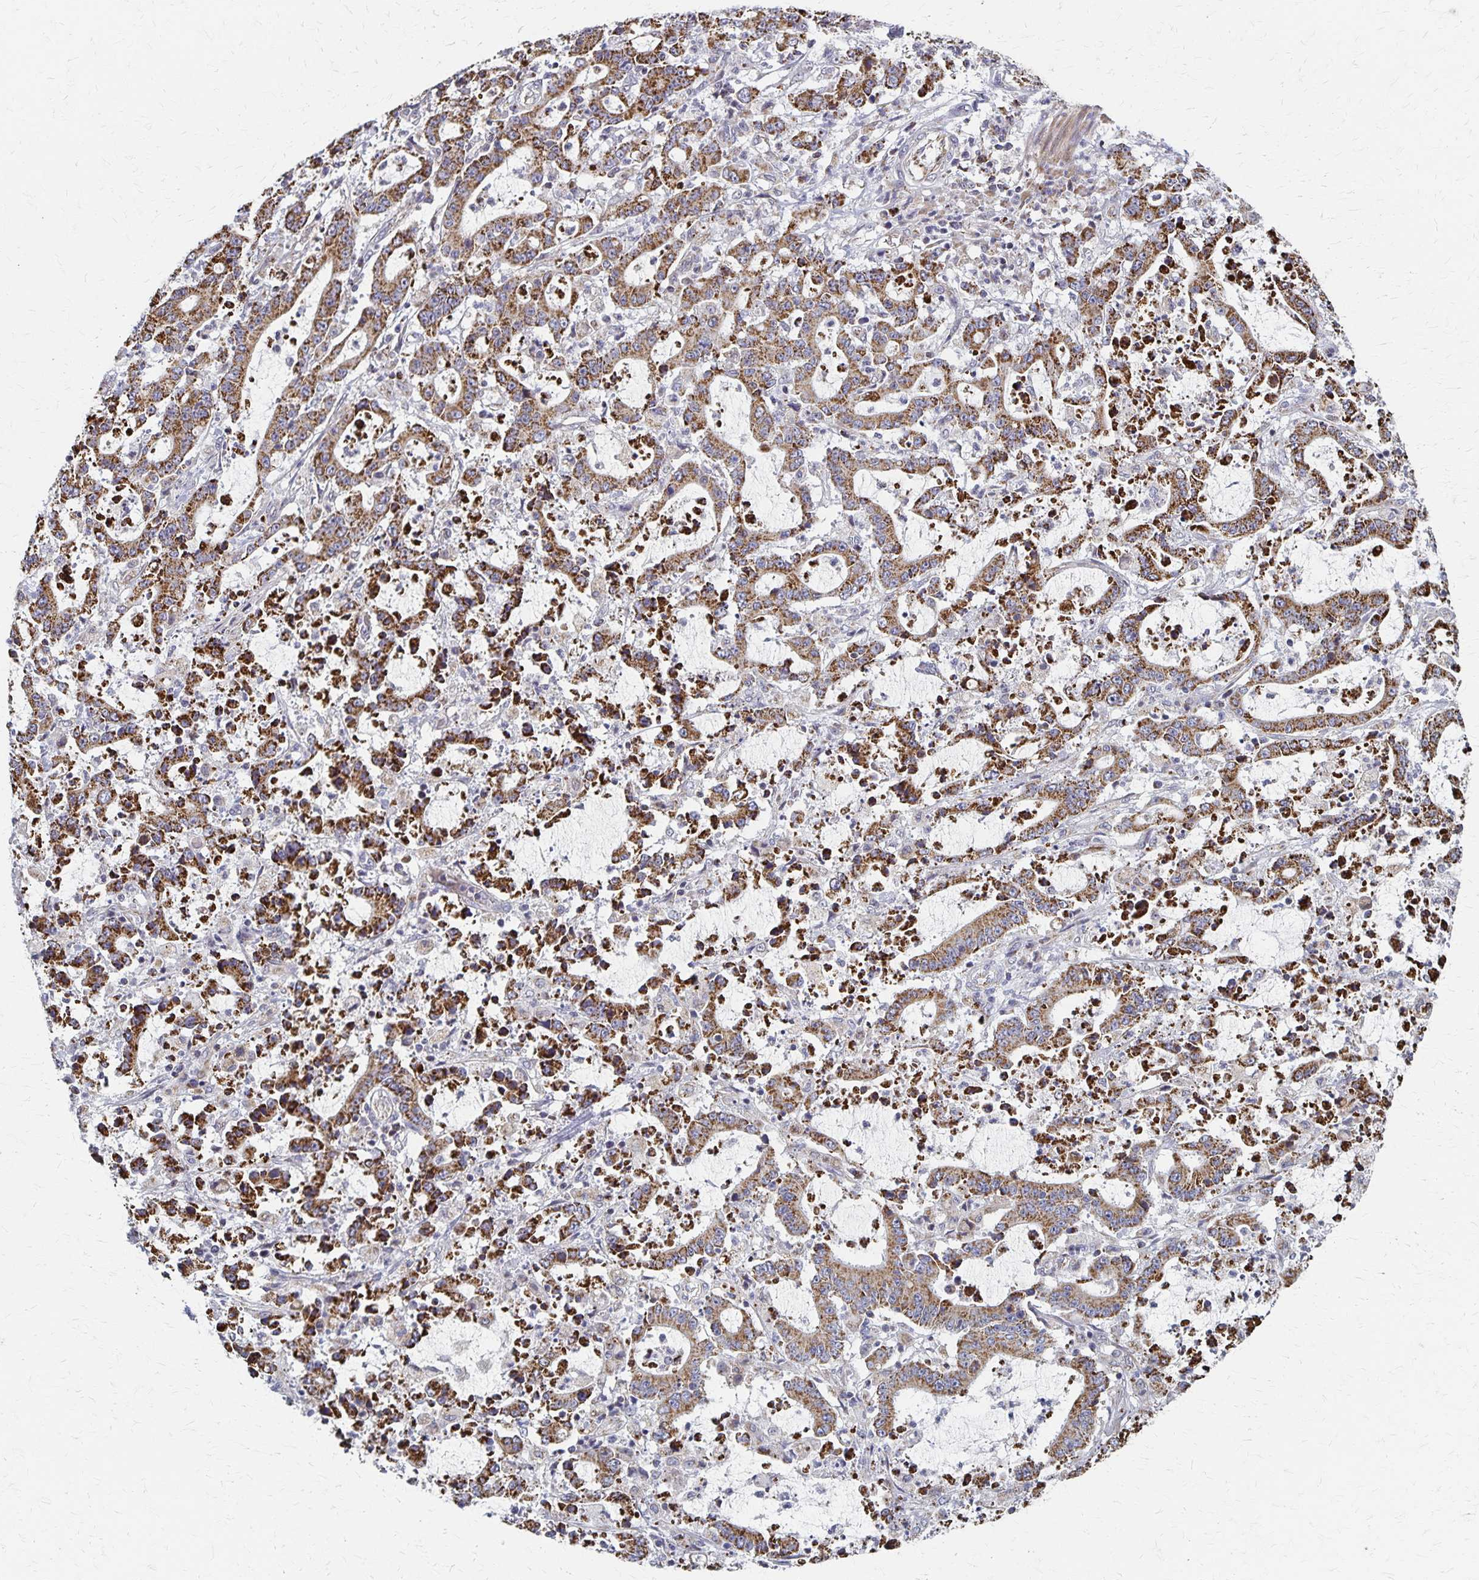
{"staining": {"intensity": "strong", "quantity": ">75%", "location": "cytoplasmic/membranous"}, "tissue": "stomach cancer", "cell_type": "Tumor cells", "image_type": "cancer", "snomed": [{"axis": "morphology", "description": "Adenocarcinoma, NOS"}, {"axis": "topography", "description": "Stomach, upper"}], "caption": "Tumor cells display high levels of strong cytoplasmic/membranous positivity in about >75% of cells in stomach adenocarcinoma.", "gene": "DYRK4", "patient": {"sex": "male", "age": 68}}